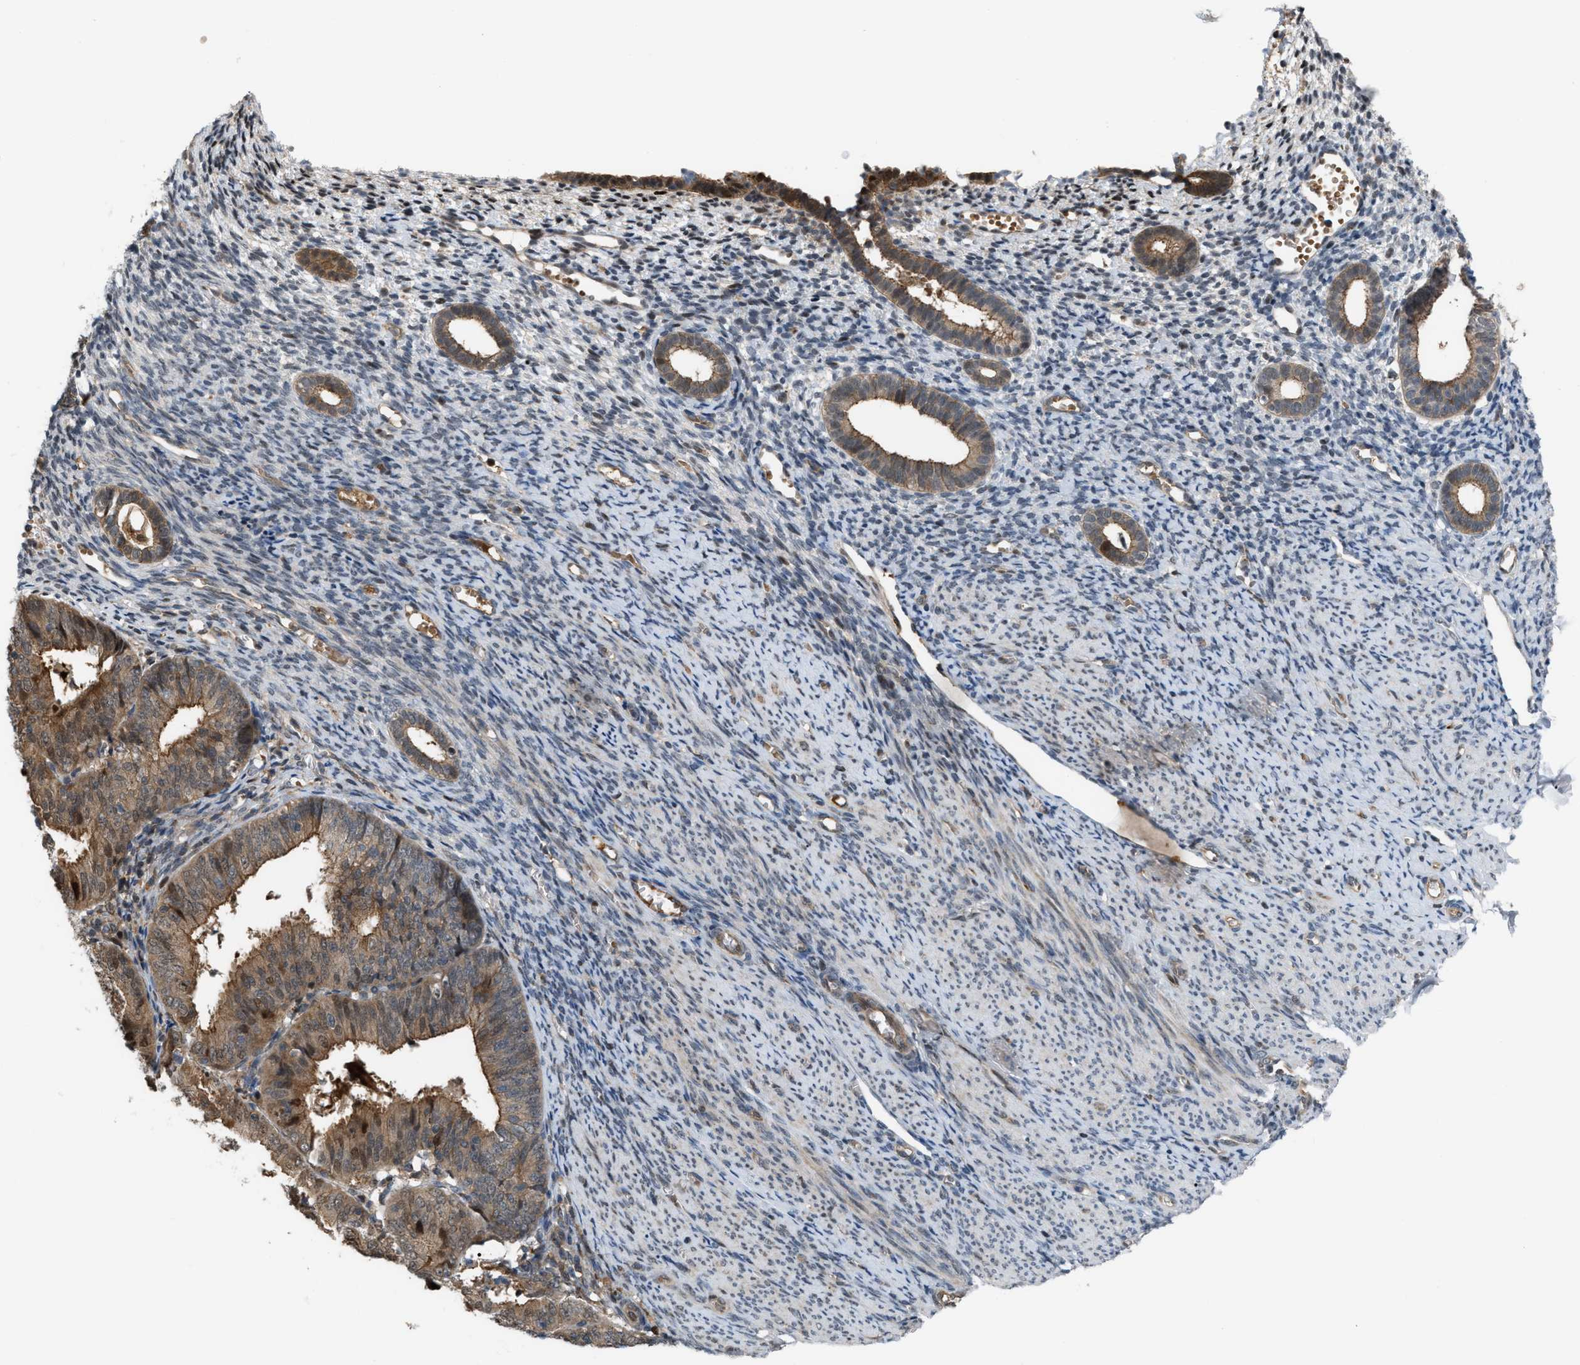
{"staining": {"intensity": "weak", "quantity": "25%-75%", "location": "cytoplasmic/membranous"}, "tissue": "endometrium", "cell_type": "Cells in endometrial stroma", "image_type": "normal", "snomed": [{"axis": "morphology", "description": "Normal tissue, NOS"}, {"axis": "morphology", "description": "Adenocarcinoma, NOS"}, {"axis": "topography", "description": "Endometrium"}], "caption": "DAB (3,3'-diaminobenzidine) immunohistochemical staining of normal endometrium reveals weak cytoplasmic/membranous protein staining in approximately 25%-75% of cells in endometrial stroma. The staining is performed using DAB (3,3'-diaminobenzidine) brown chromogen to label protein expression. The nuclei are counter-stained blue using hematoxylin.", "gene": "RFFL", "patient": {"sex": "female", "age": 57}}